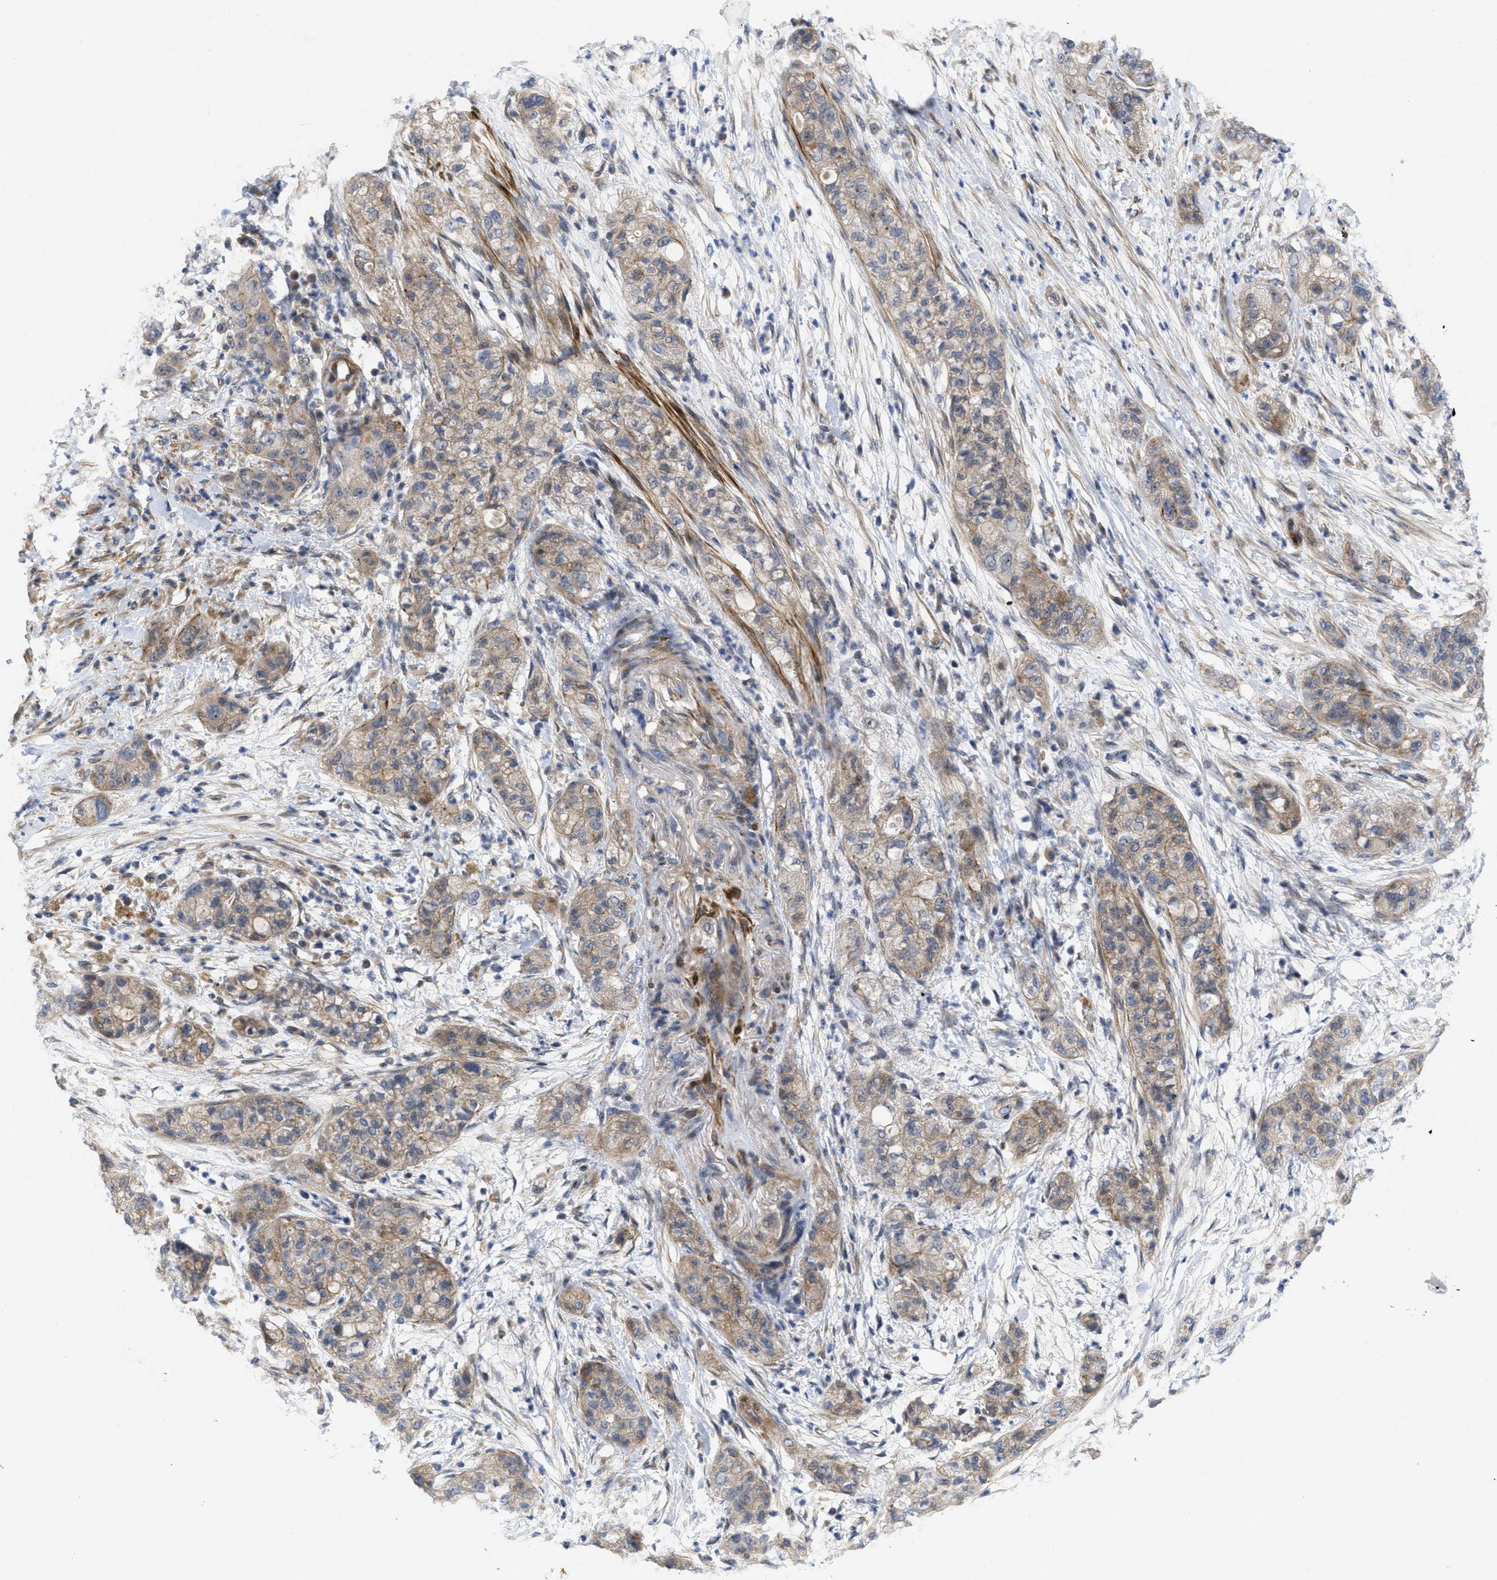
{"staining": {"intensity": "weak", "quantity": ">75%", "location": "cytoplasmic/membranous"}, "tissue": "pancreatic cancer", "cell_type": "Tumor cells", "image_type": "cancer", "snomed": [{"axis": "morphology", "description": "Adenocarcinoma, NOS"}, {"axis": "topography", "description": "Pancreas"}], "caption": "A brown stain highlights weak cytoplasmic/membranous expression of a protein in human pancreatic cancer tumor cells. The protein of interest is shown in brown color, while the nuclei are stained blue.", "gene": "ARHGEF26", "patient": {"sex": "female", "age": 78}}